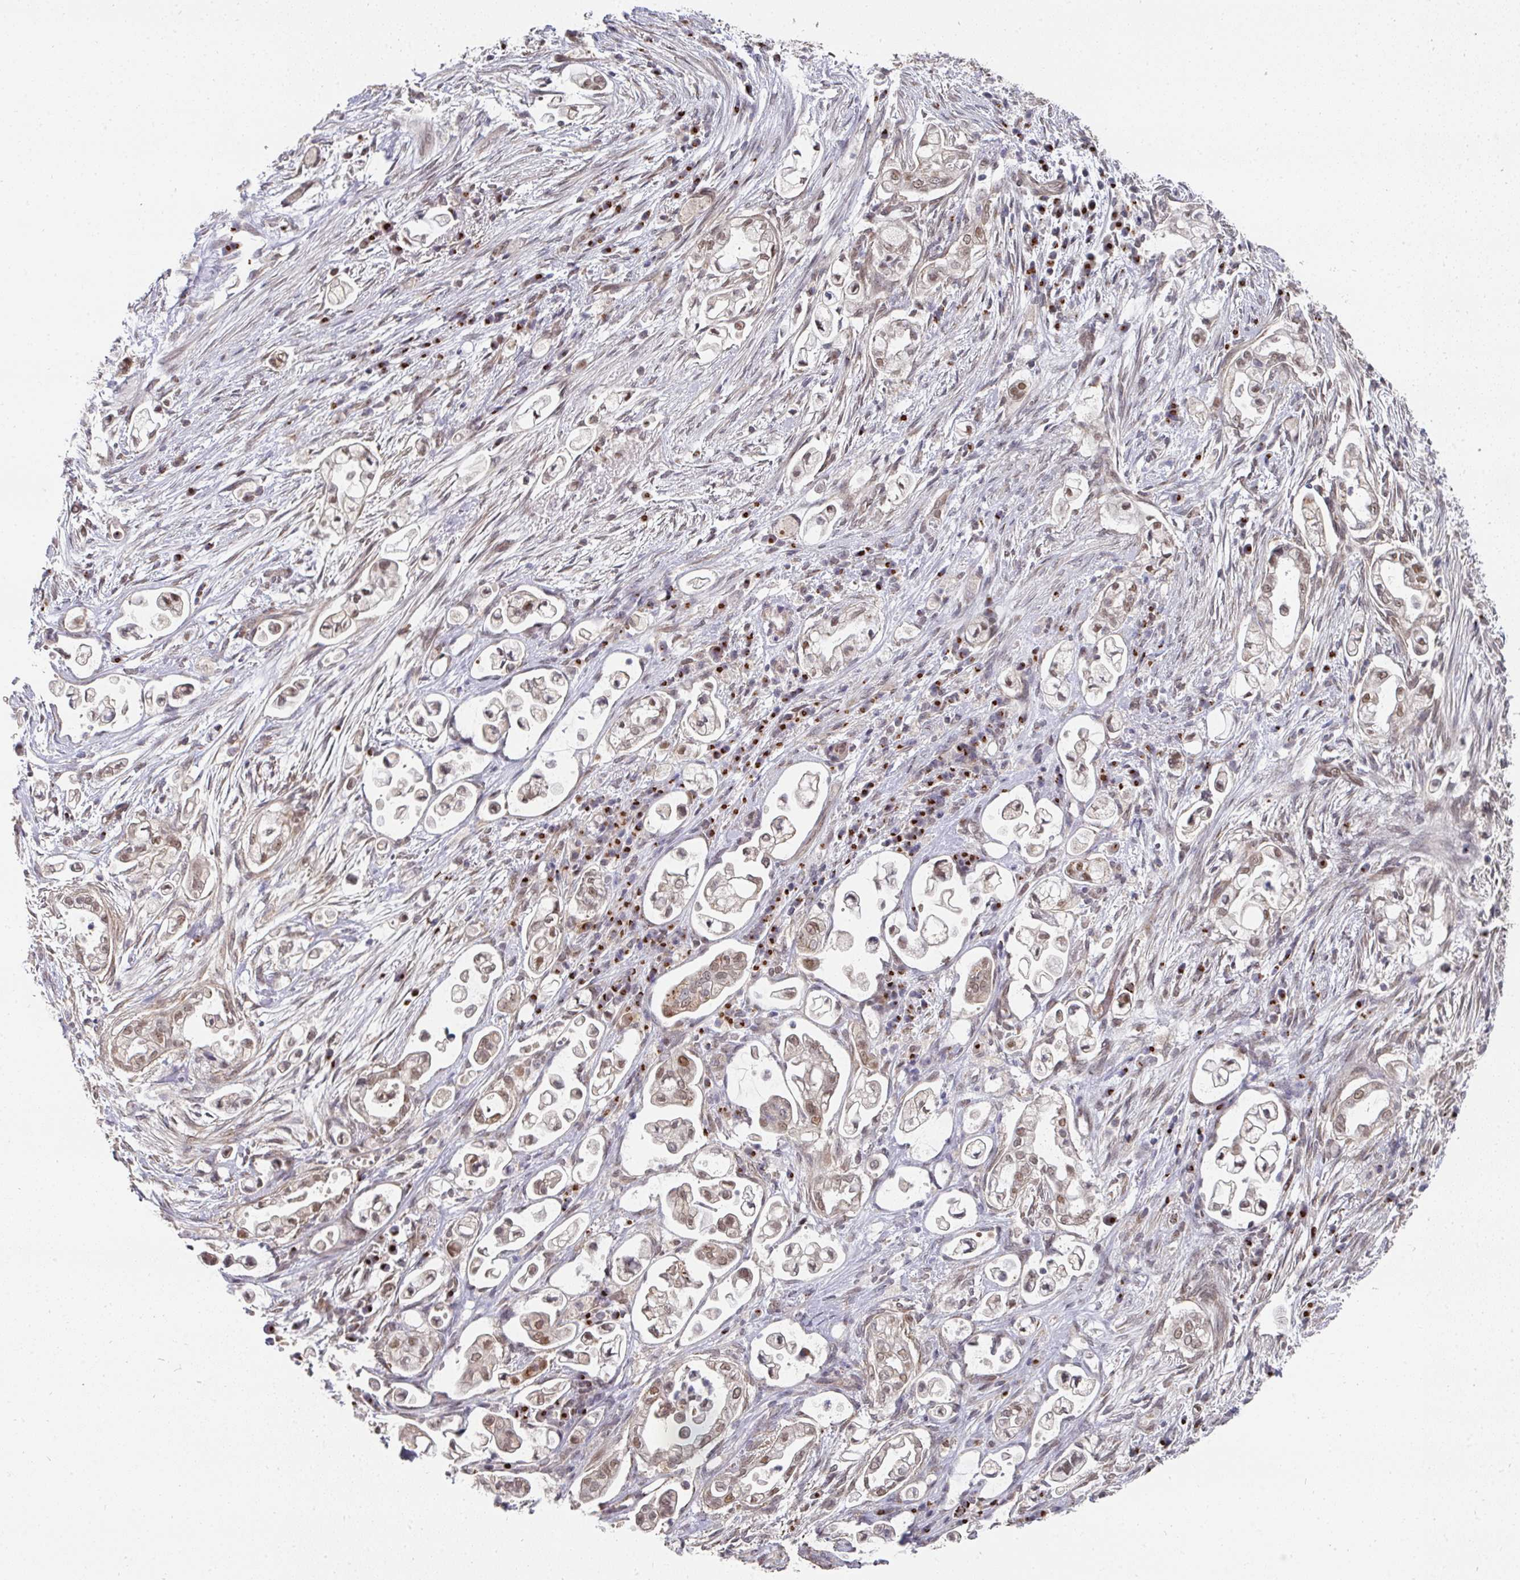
{"staining": {"intensity": "weak", "quantity": "25%-75%", "location": "nuclear"}, "tissue": "pancreatic cancer", "cell_type": "Tumor cells", "image_type": "cancer", "snomed": [{"axis": "morphology", "description": "Adenocarcinoma, NOS"}, {"axis": "topography", "description": "Pancreas"}], "caption": "Protein expression analysis of human pancreatic cancer (adenocarcinoma) reveals weak nuclear expression in approximately 25%-75% of tumor cells.", "gene": "C18orf25", "patient": {"sex": "female", "age": 69}}